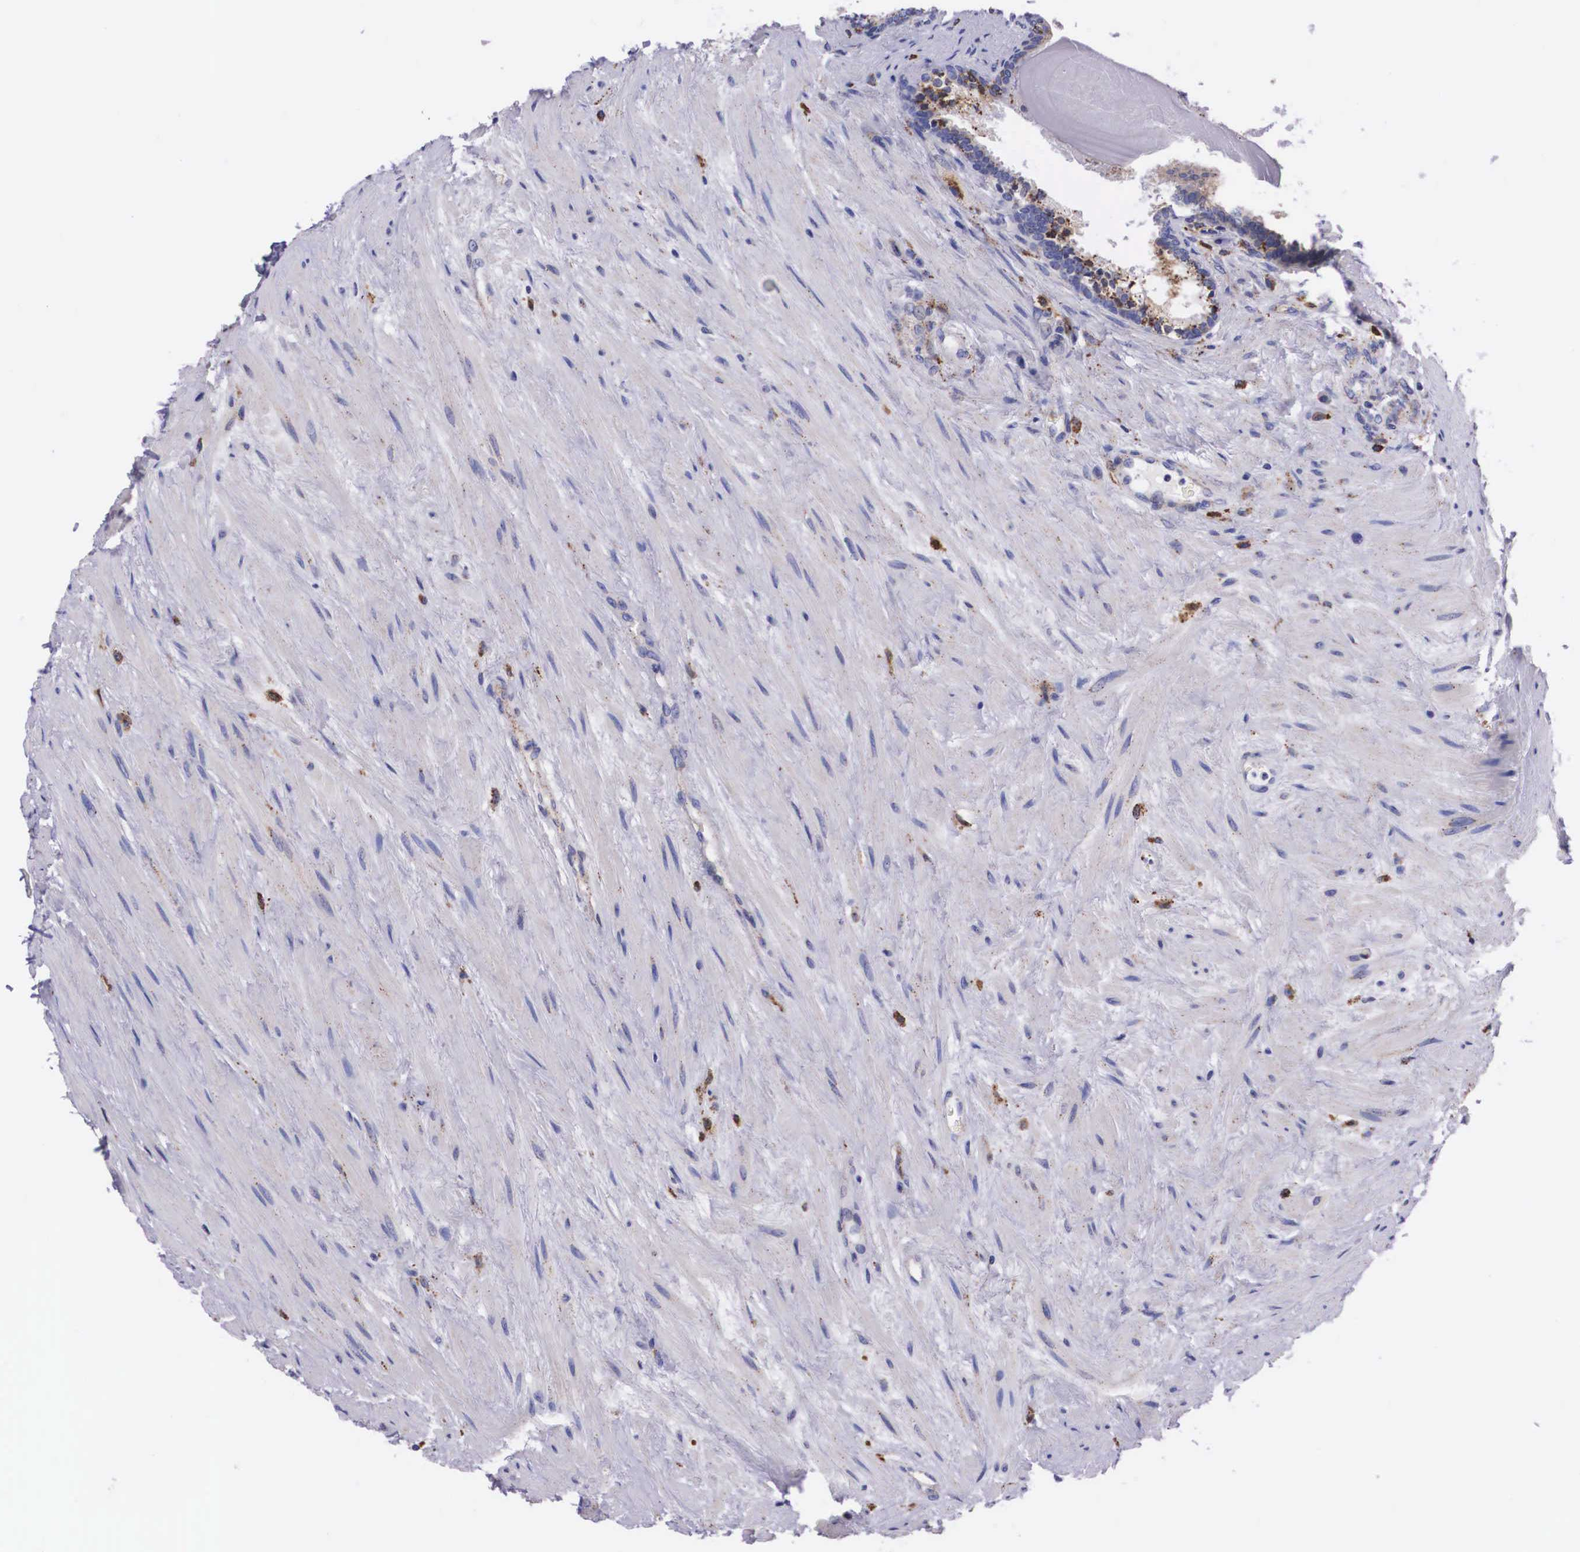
{"staining": {"intensity": "moderate", "quantity": "25%-75%", "location": "cytoplasmic/membranous"}, "tissue": "prostate", "cell_type": "Glandular cells", "image_type": "normal", "snomed": [{"axis": "morphology", "description": "Normal tissue, NOS"}, {"axis": "topography", "description": "Prostate"}], "caption": "A brown stain shows moderate cytoplasmic/membranous expression of a protein in glandular cells of benign human prostate.", "gene": "NAGA", "patient": {"sex": "male", "age": 65}}